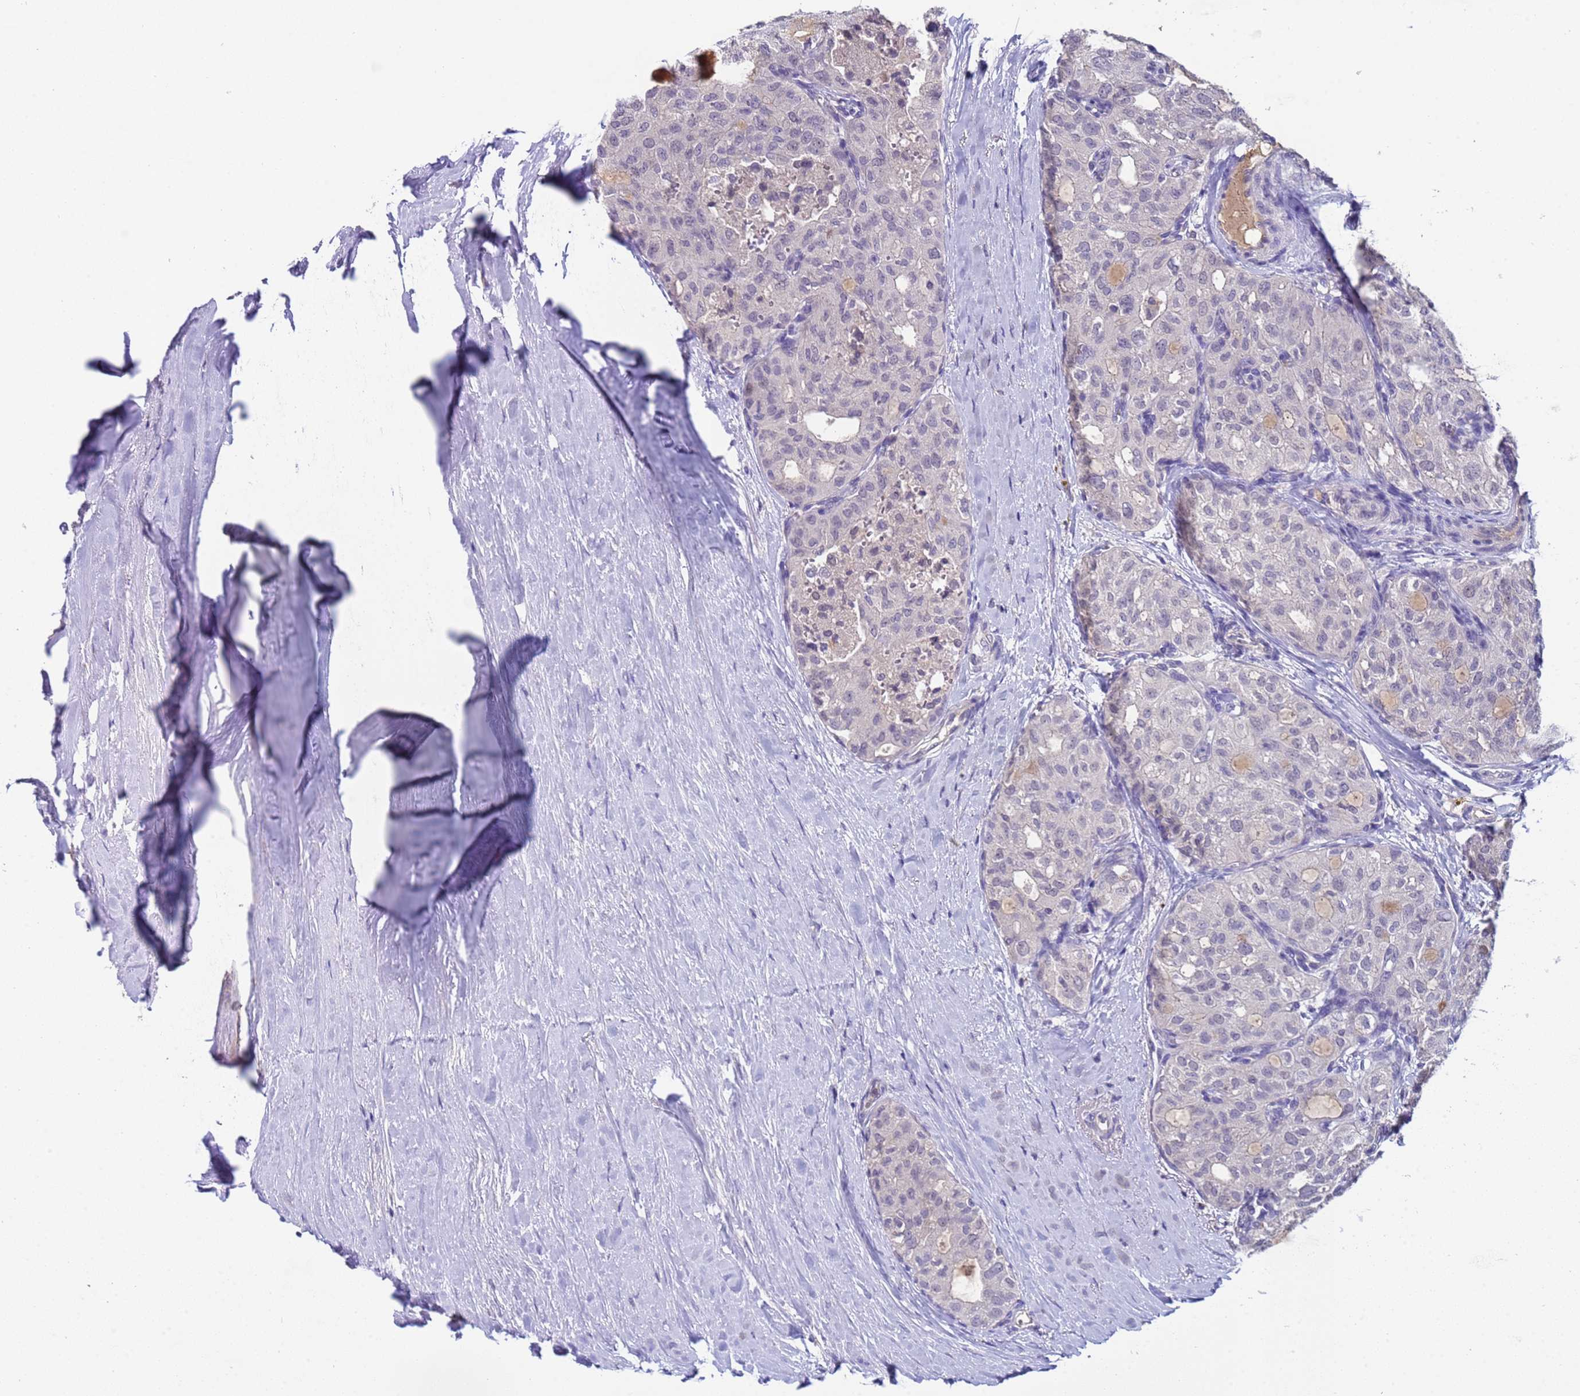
{"staining": {"intensity": "negative", "quantity": "none", "location": "none"}, "tissue": "thyroid cancer", "cell_type": "Tumor cells", "image_type": "cancer", "snomed": [{"axis": "morphology", "description": "Follicular adenoma carcinoma, NOS"}, {"axis": "topography", "description": "Thyroid gland"}], "caption": "A high-resolution image shows immunohistochemistry staining of thyroid cancer (follicular adenoma carcinoma), which shows no significant staining in tumor cells.", "gene": "ZNF248", "patient": {"sex": "male", "age": 75}}